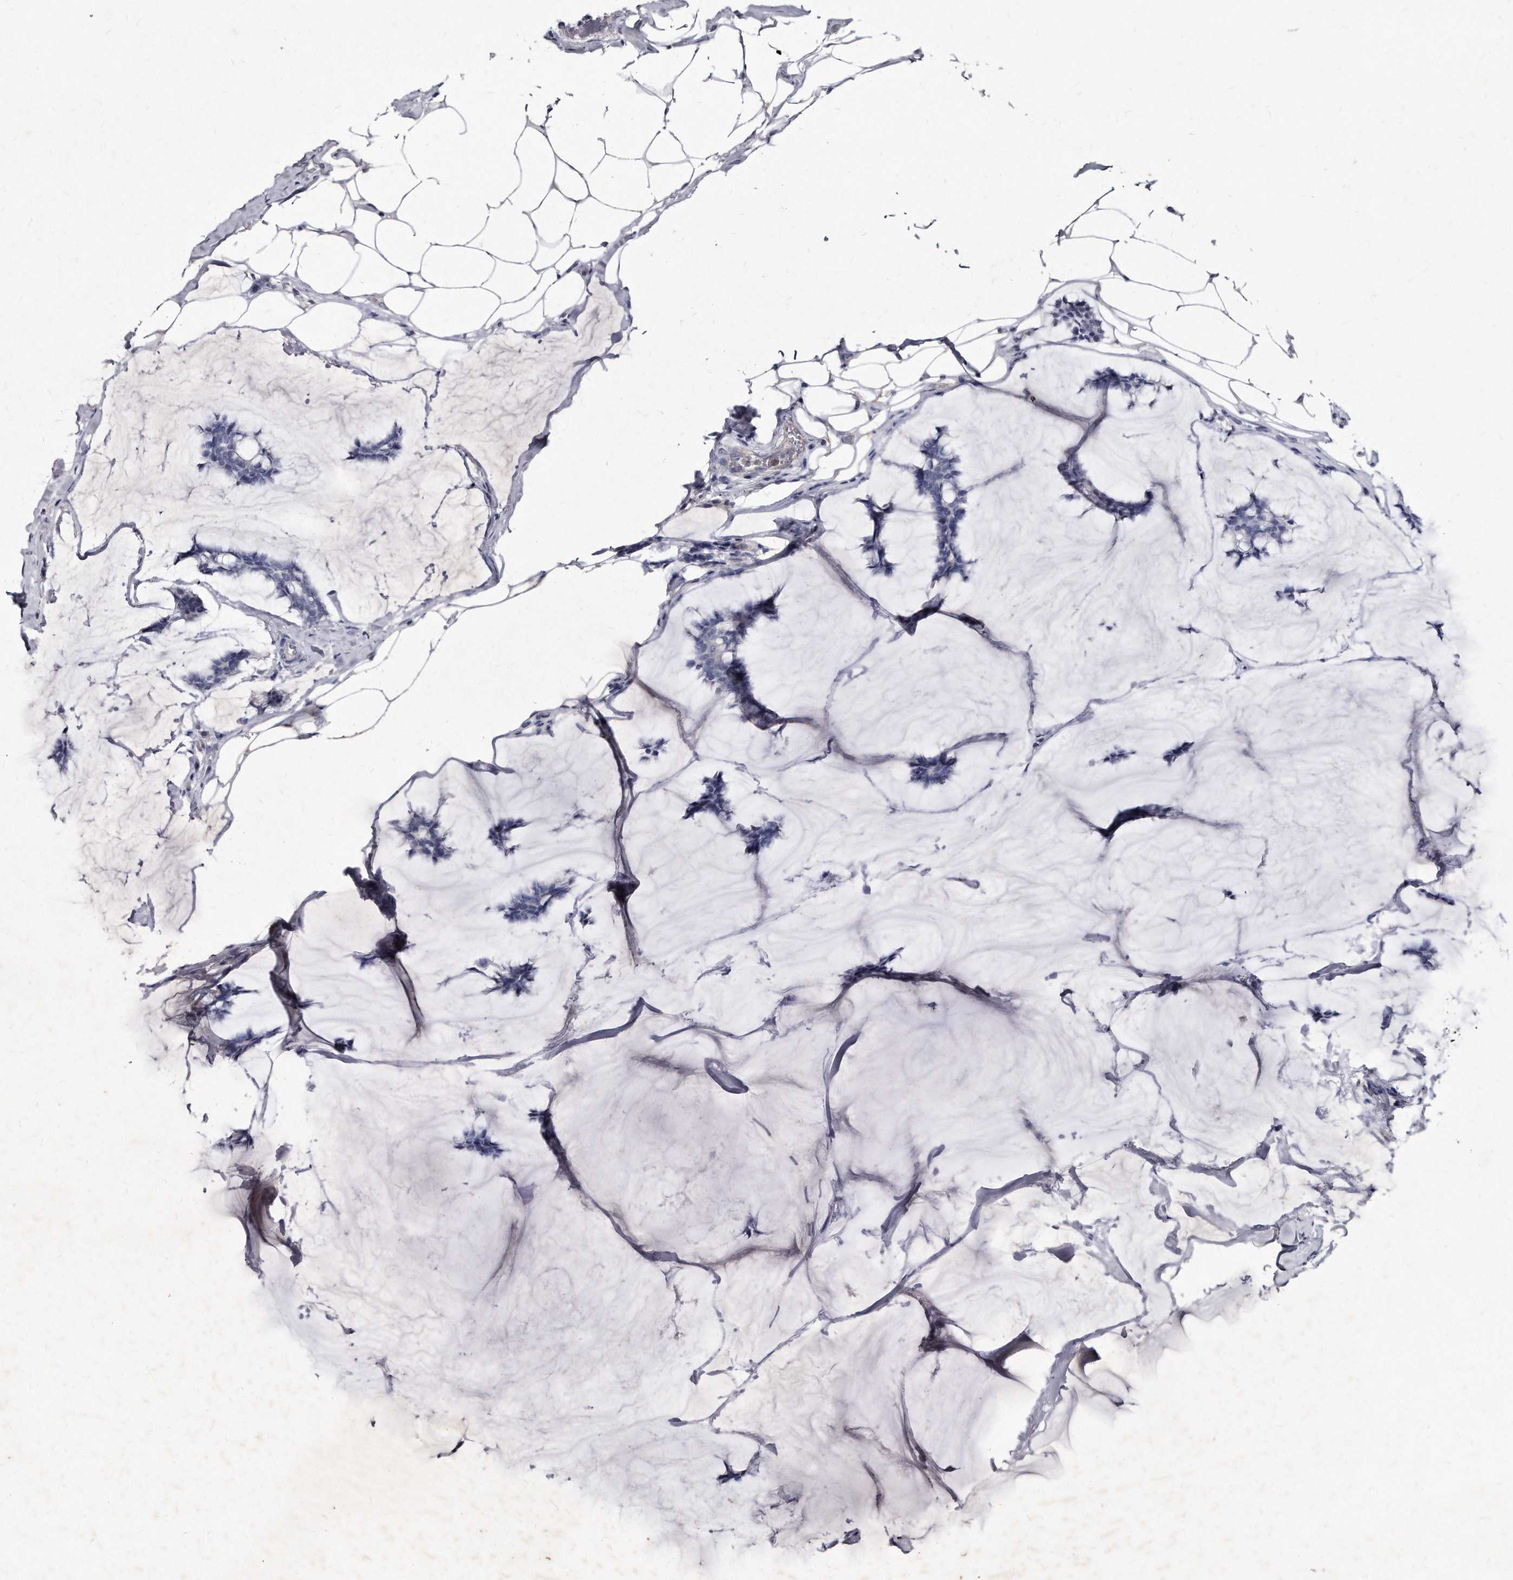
{"staining": {"intensity": "negative", "quantity": "none", "location": "none"}, "tissue": "breast cancer", "cell_type": "Tumor cells", "image_type": "cancer", "snomed": [{"axis": "morphology", "description": "Duct carcinoma"}, {"axis": "topography", "description": "Breast"}], "caption": "Tumor cells show no significant protein positivity in breast infiltrating ductal carcinoma. Brightfield microscopy of IHC stained with DAB (3,3'-diaminobenzidine) (brown) and hematoxylin (blue), captured at high magnification.", "gene": "KLHDC3", "patient": {"sex": "female", "age": 93}}